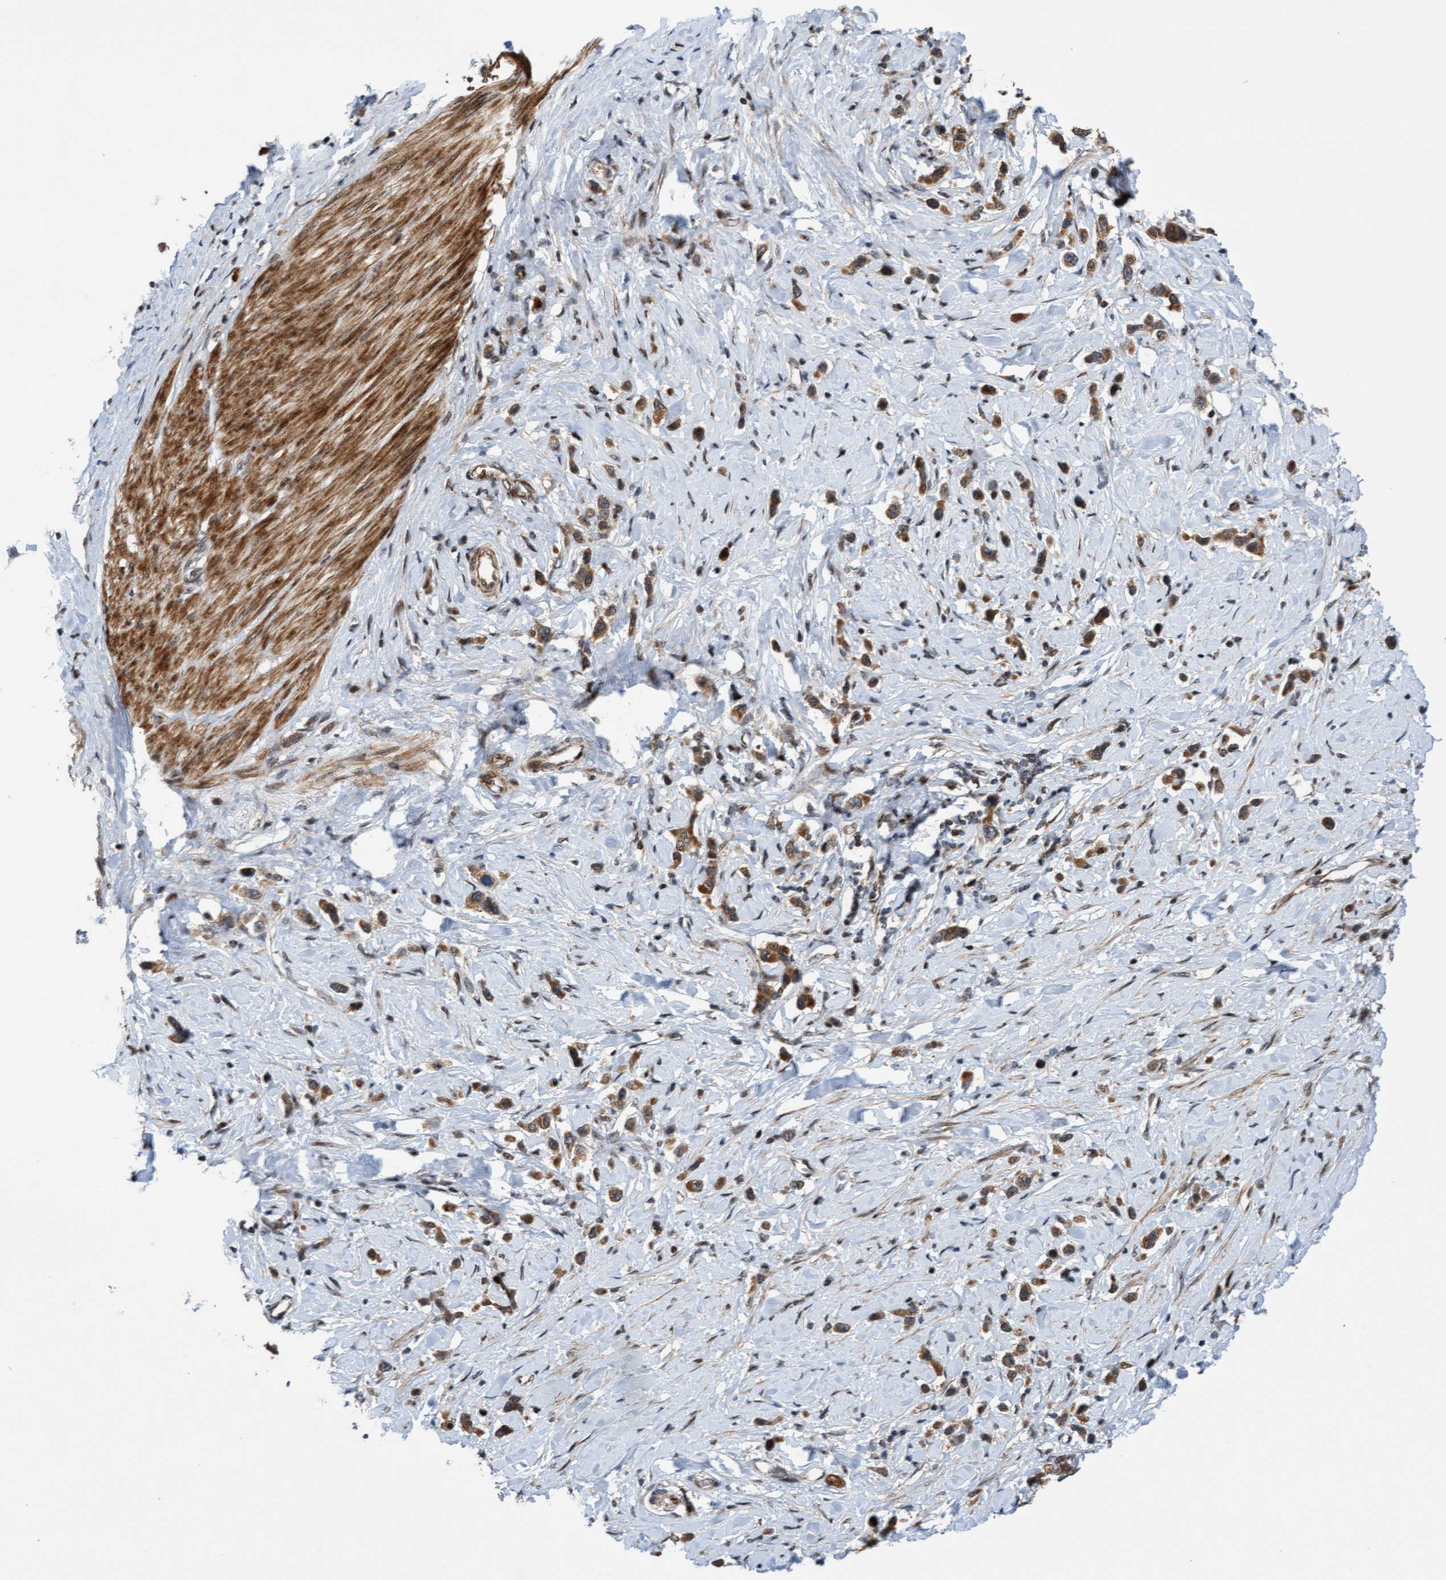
{"staining": {"intensity": "moderate", "quantity": ">75%", "location": "cytoplasmic/membranous"}, "tissue": "stomach cancer", "cell_type": "Tumor cells", "image_type": "cancer", "snomed": [{"axis": "morphology", "description": "Adenocarcinoma, NOS"}, {"axis": "topography", "description": "Stomach"}], "caption": "The immunohistochemical stain shows moderate cytoplasmic/membranous staining in tumor cells of stomach cancer (adenocarcinoma) tissue.", "gene": "ITFG1", "patient": {"sex": "female", "age": 65}}